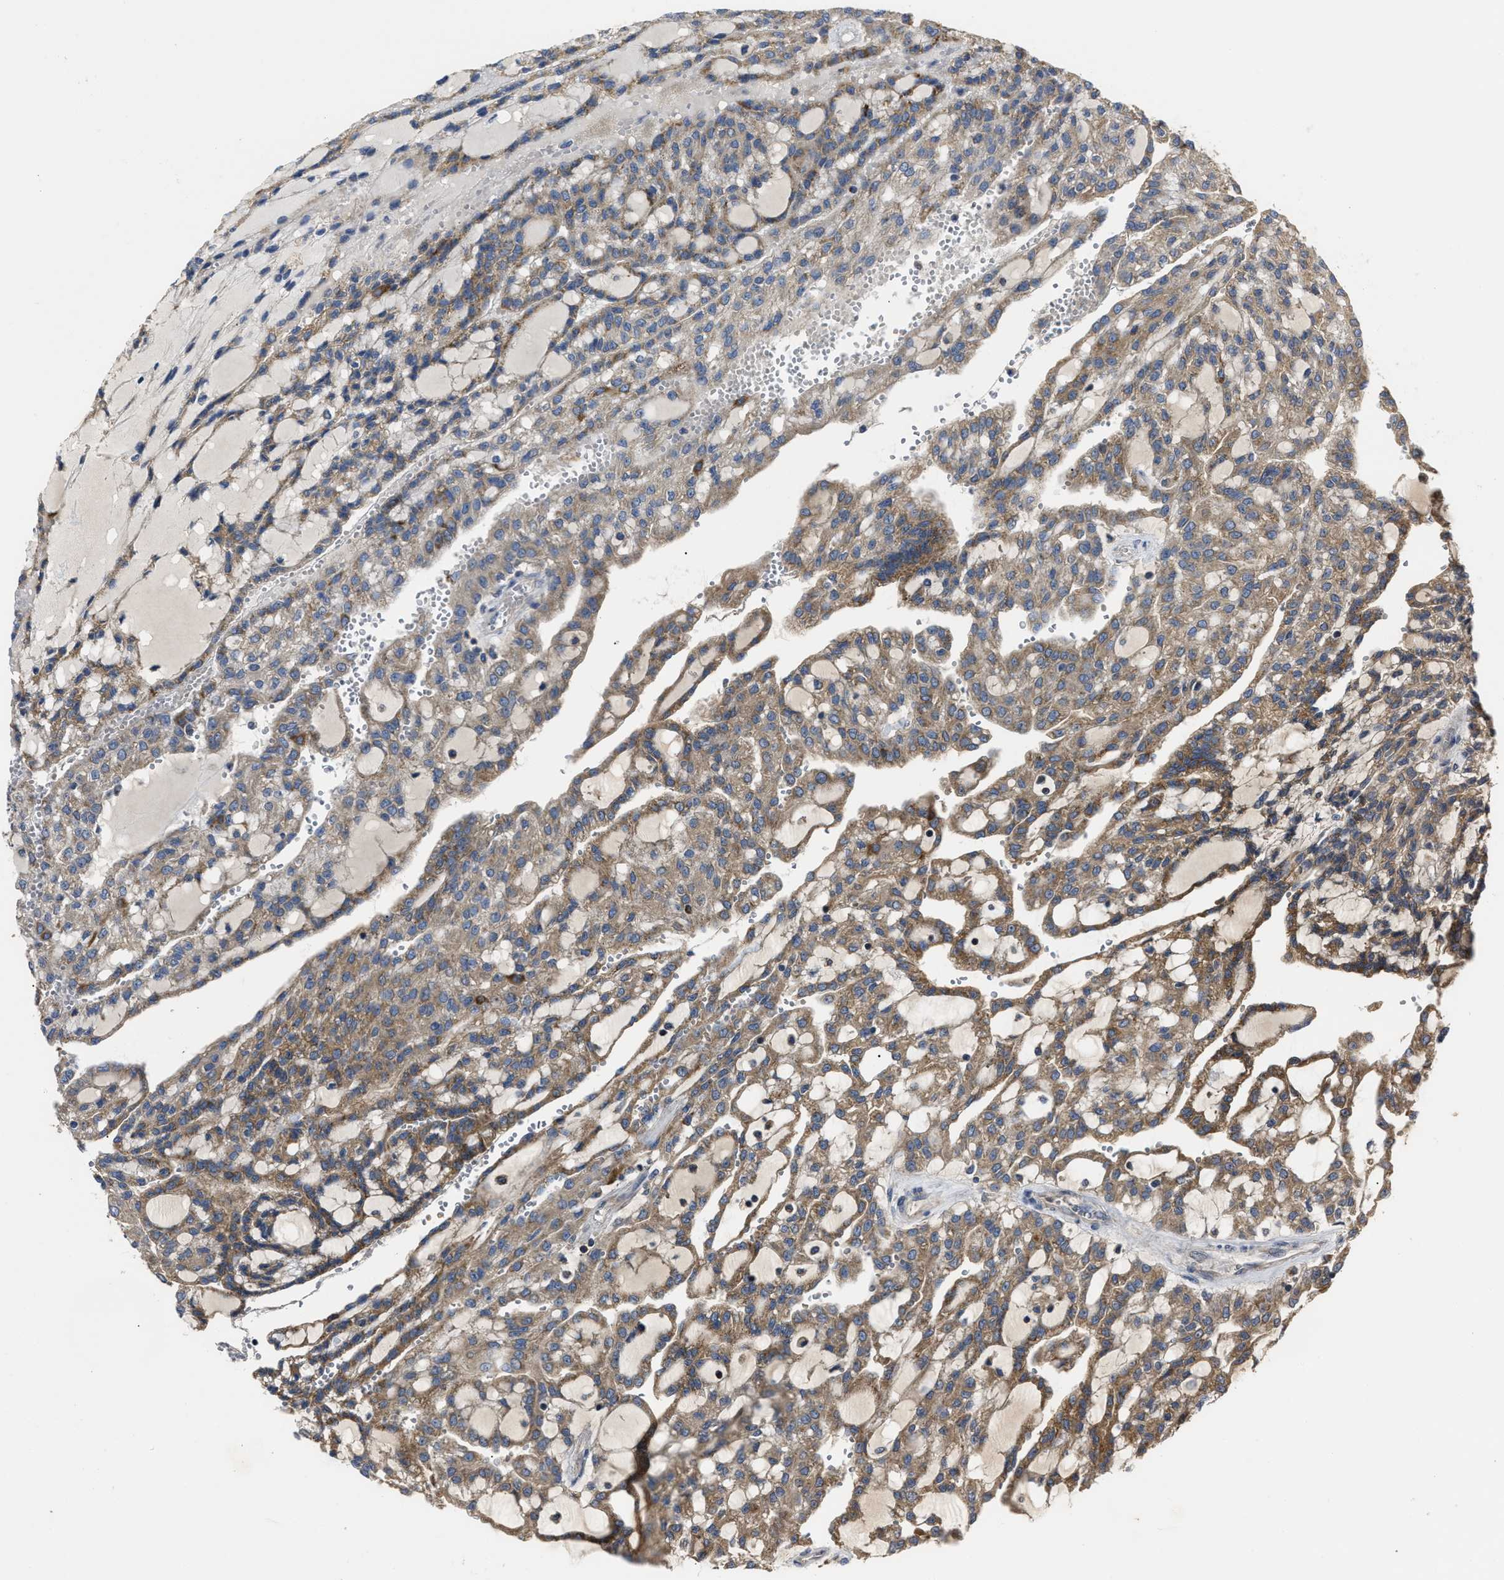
{"staining": {"intensity": "moderate", "quantity": ">75%", "location": "cytoplasmic/membranous"}, "tissue": "renal cancer", "cell_type": "Tumor cells", "image_type": "cancer", "snomed": [{"axis": "morphology", "description": "Adenocarcinoma, NOS"}, {"axis": "topography", "description": "Kidney"}], "caption": "A high-resolution photomicrograph shows IHC staining of renal cancer, which demonstrates moderate cytoplasmic/membranous expression in approximately >75% of tumor cells.", "gene": "PASK", "patient": {"sex": "male", "age": 63}}